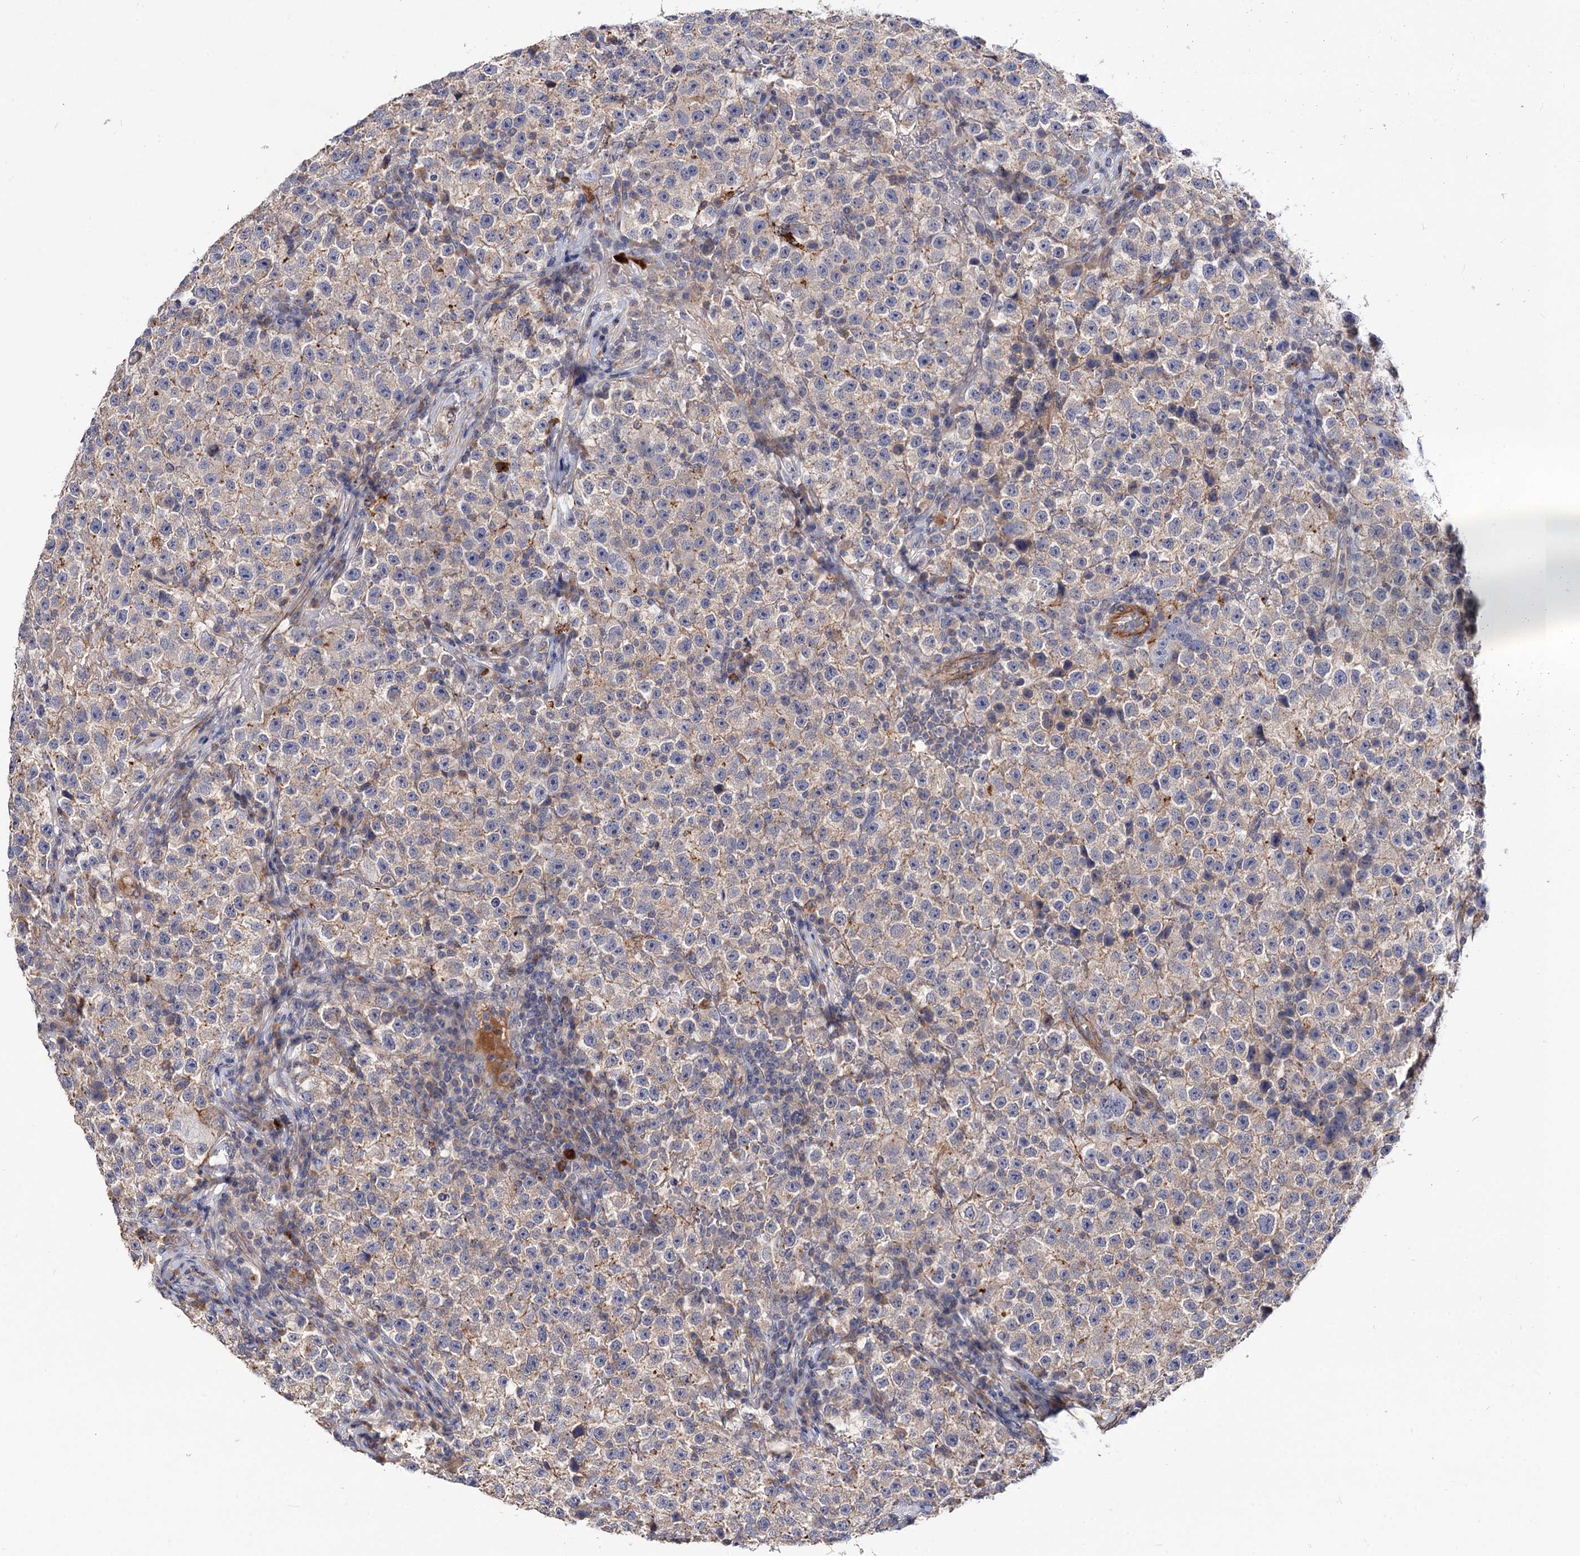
{"staining": {"intensity": "weak", "quantity": "<25%", "location": "cytoplasmic/membranous"}, "tissue": "testis cancer", "cell_type": "Tumor cells", "image_type": "cancer", "snomed": [{"axis": "morphology", "description": "Seminoma, NOS"}, {"axis": "topography", "description": "Testis"}], "caption": "This photomicrograph is of testis cancer stained with IHC to label a protein in brown with the nuclei are counter-stained blue. There is no positivity in tumor cells.", "gene": "NUDCD2", "patient": {"sex": "male", "age": 22}}